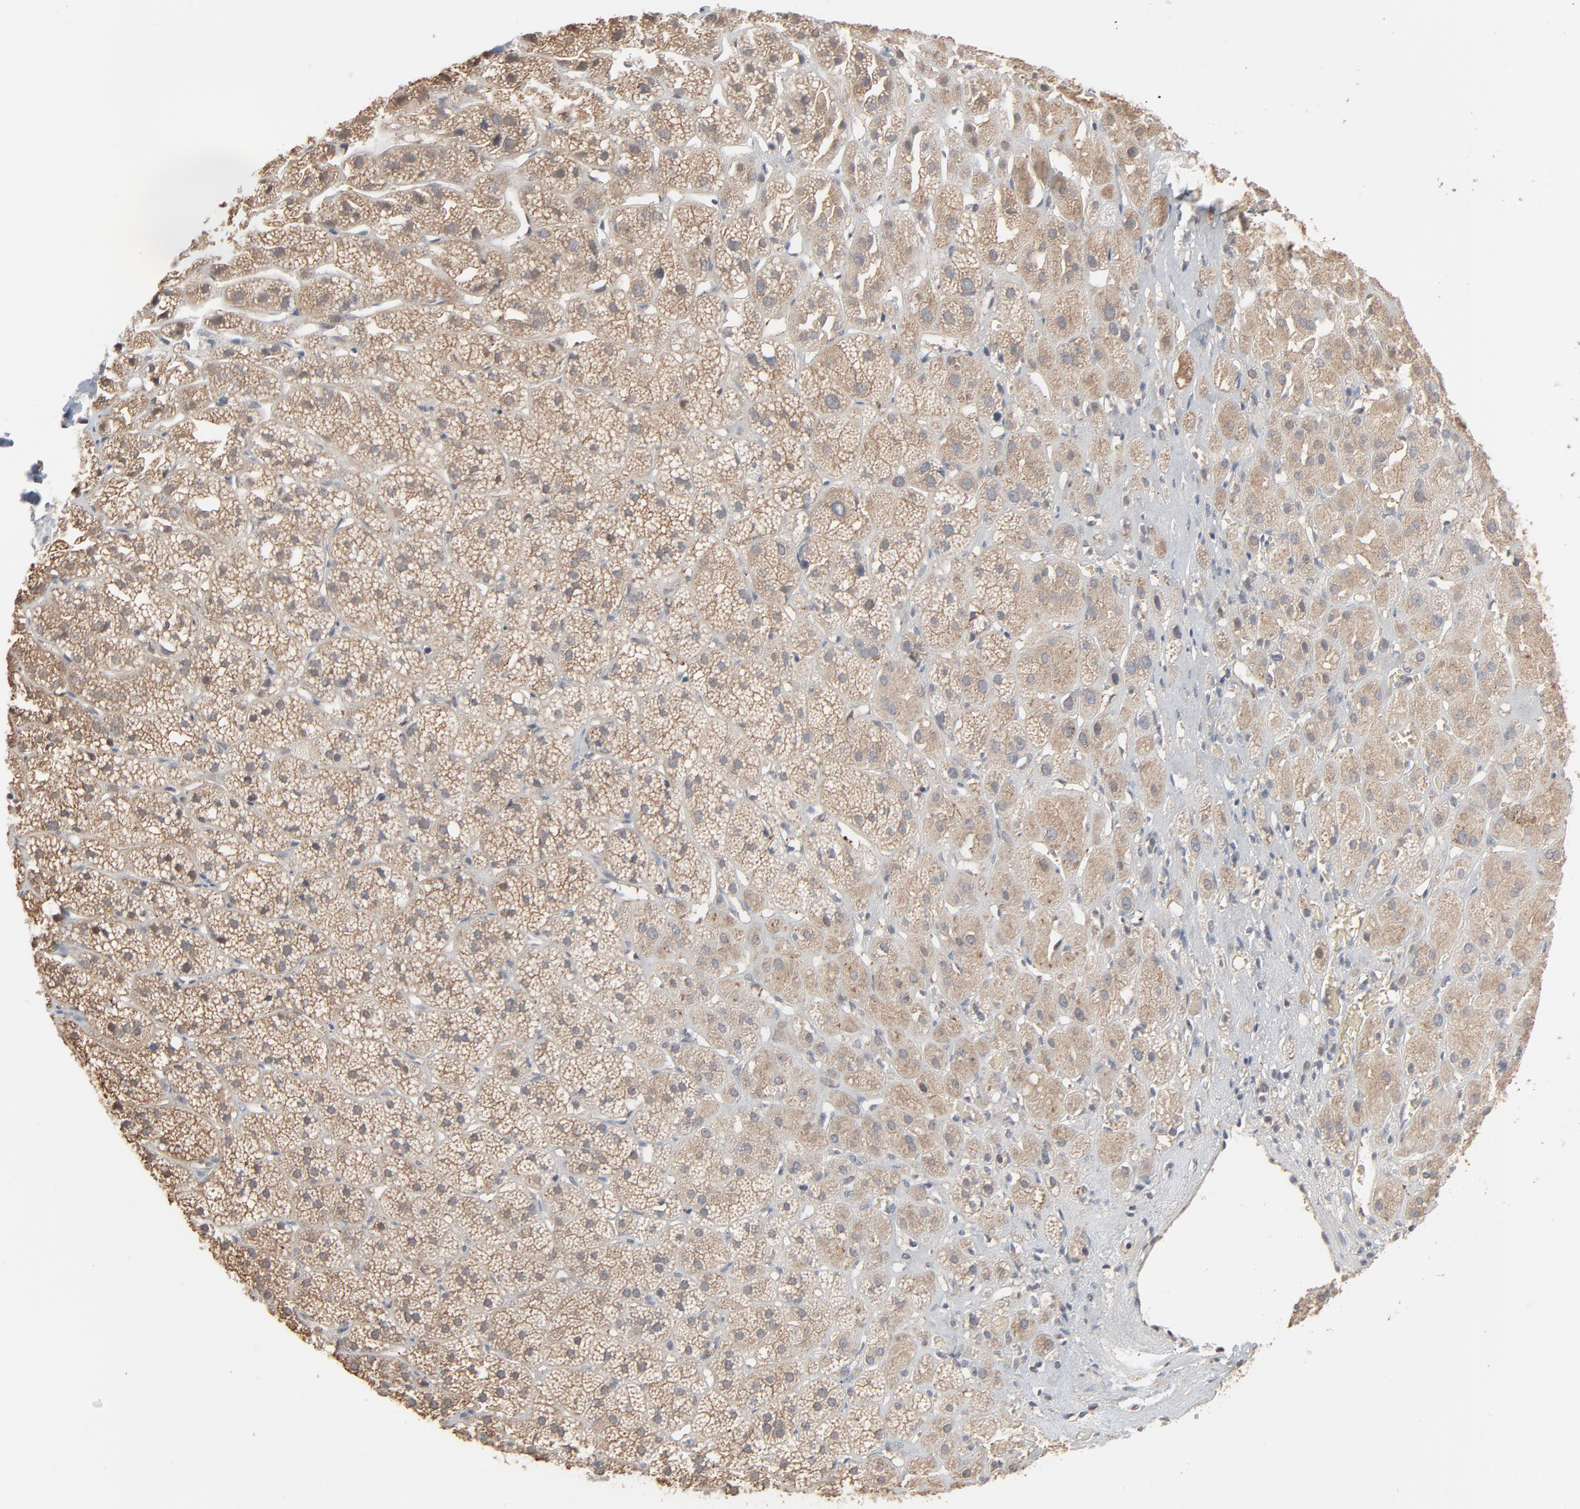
{"staining": {"intensity": "weak", "quantity": ">75%", "location": "cytoplasmic/membranous"}, "tissue": "adrenal gland", "cell_type": "Glandular cells", "image_type": "normal", "snomed": [{"axis": "morphology", "description": "Normal tissue, NOS"}, {"axis": "topography", "description": "Adrenal gland"}], "caption": "Weak cytoplasmic/membranous staining is identified in approximately >75% of glandular cells in normal adrenal gland. (brown staining indicates protein expression, while blue staining denotes nuclei).", "gene": "CCT5", "patient": {"sex": "female", "age": 71}}